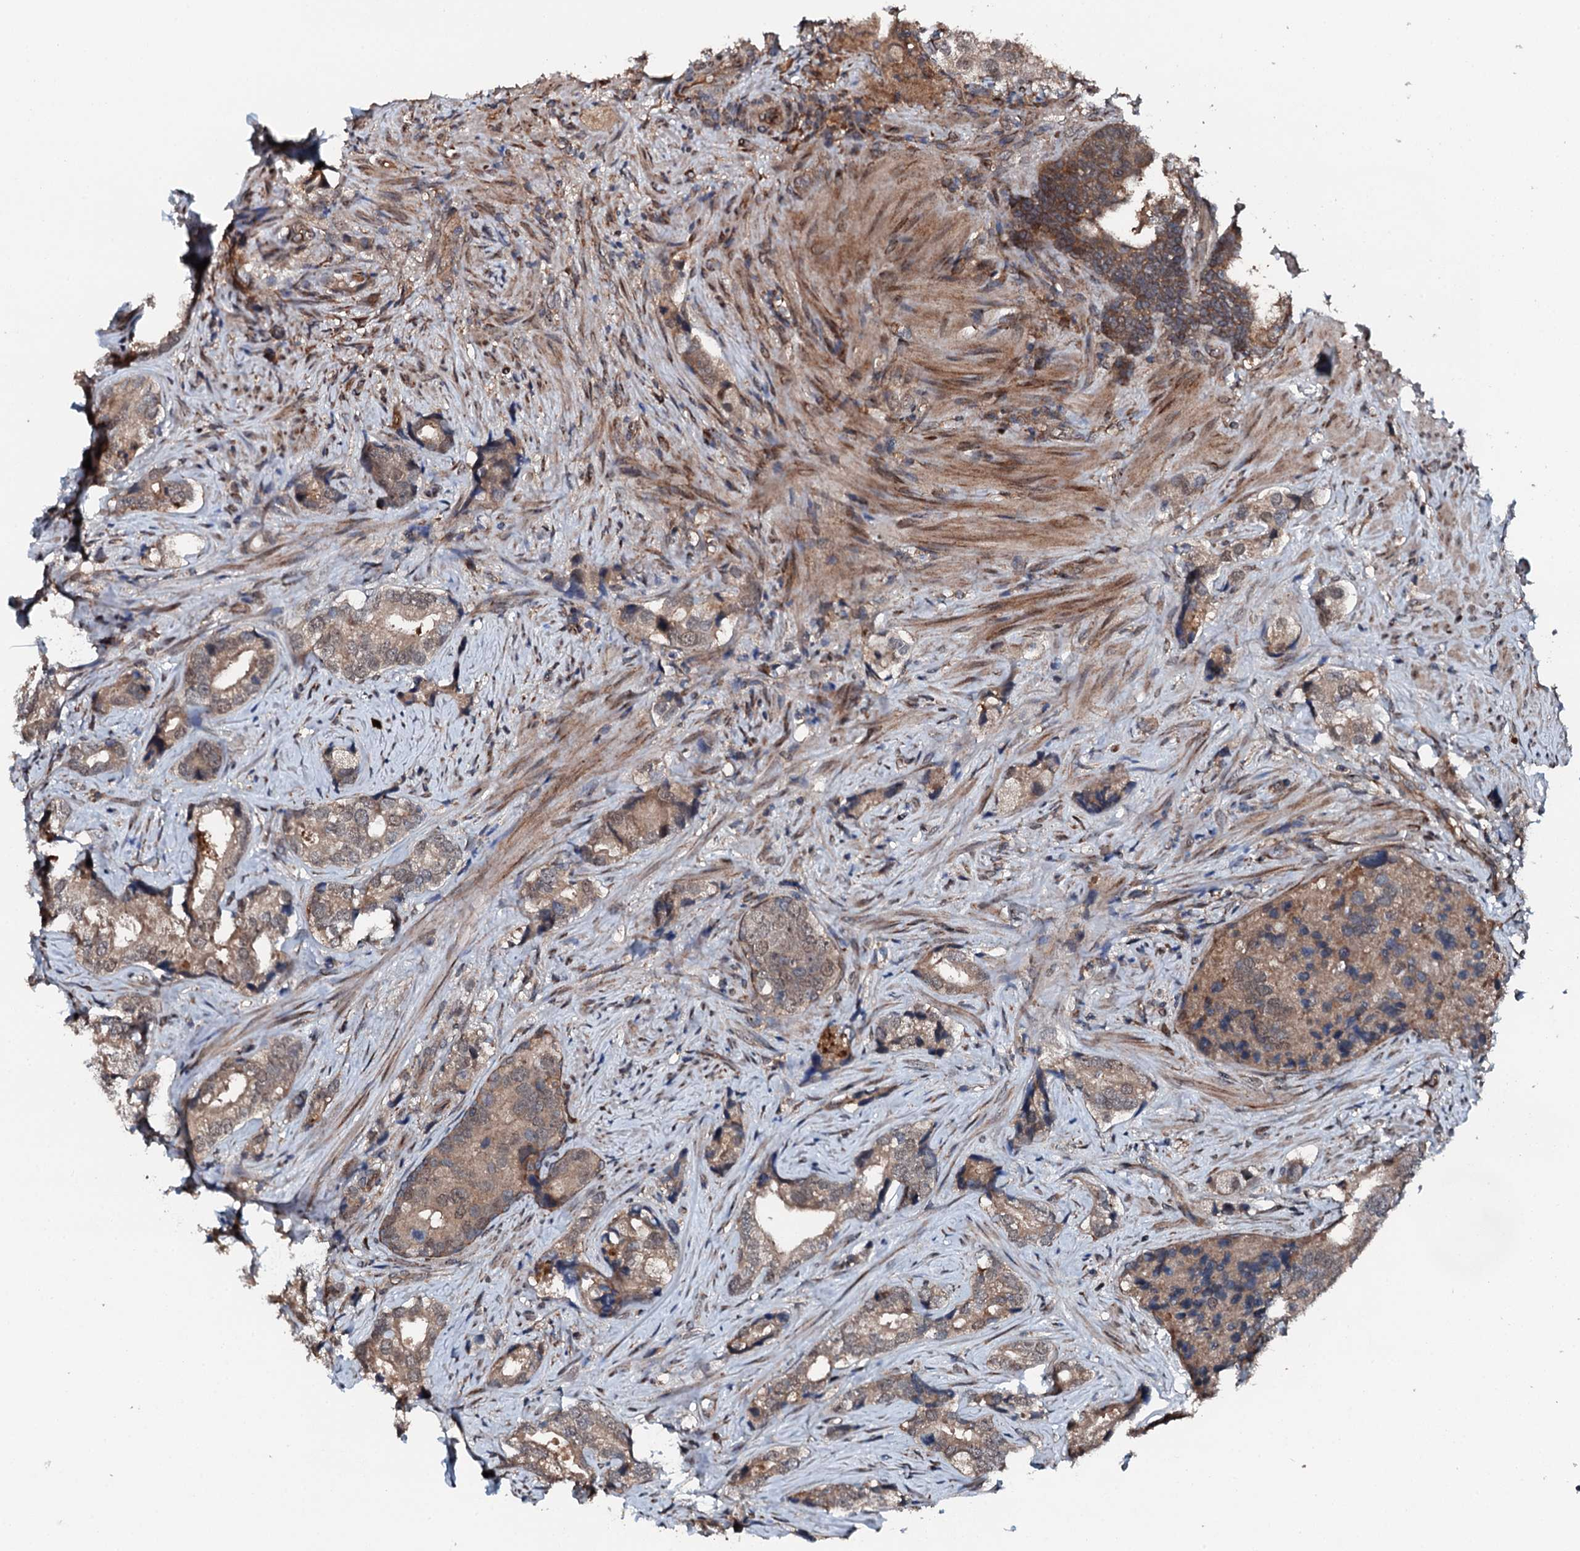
{"staining": {"intensity": "moderate", "quantity": ">75%", "location": "cytoplasmic/membranous"}, "tissue": "prostate cancer", "cell_type": "Tumor cells", "image_type": "cancer", "snomed": [{"axis": "morphology", "description": "Adenocarcinoma, High grade"}, {"axis": "topography", "description": "Prostate"}], "caption": "A photomicrograph of human prostate cancer (adenocarcinoma (high-grade)) stained for a protein reveals moderate cytoplasmic/membranous brown staining in tumor cells.", "gene": "FLYWCH1", "patient": {"sex": "male", "age": 75}}